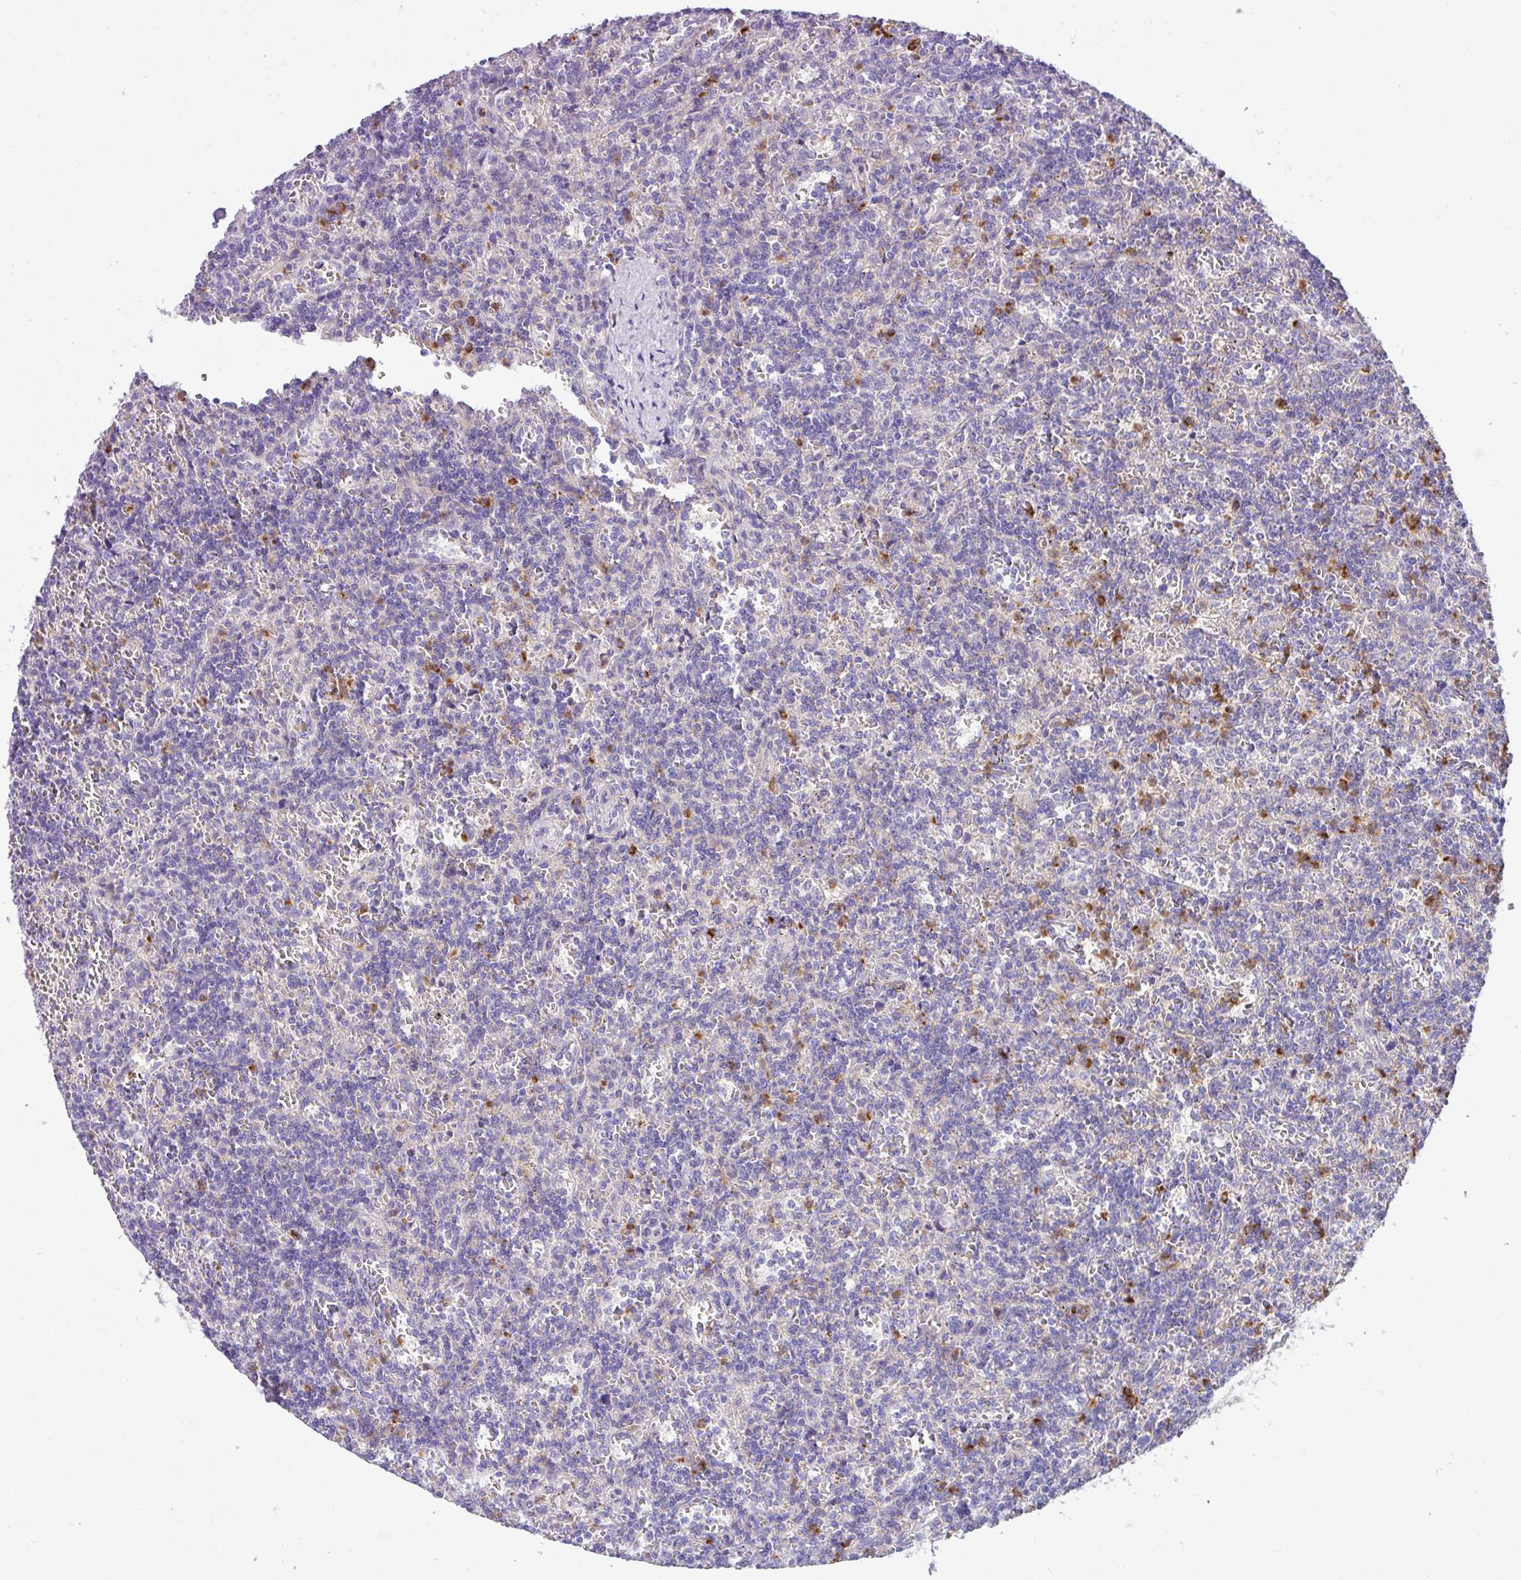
{"staining": {"intensity": "negative", "quantity": "none", "location": "none"}, "tissue": "lymphoma", "cell_type": "Tumor cells", "image_type": "cancer", "snomed": [{"axis": "morphology", "description": "Malignant lymphoma, non-Hodgkin's type, Low grade"}, {"axis": "topography", "description": "Spleen"}], "caption": "Immunohistochemistry image of neoplastic tissue: low-grade malignant lymphoma, non-Hodgkin's type stained with DAB (3,3'-diaminobenzidine) demonstrates no significant protein expression in tumor cells.", "gene": "CRISP3", "patient": {"sex": "male", "age": 73}}